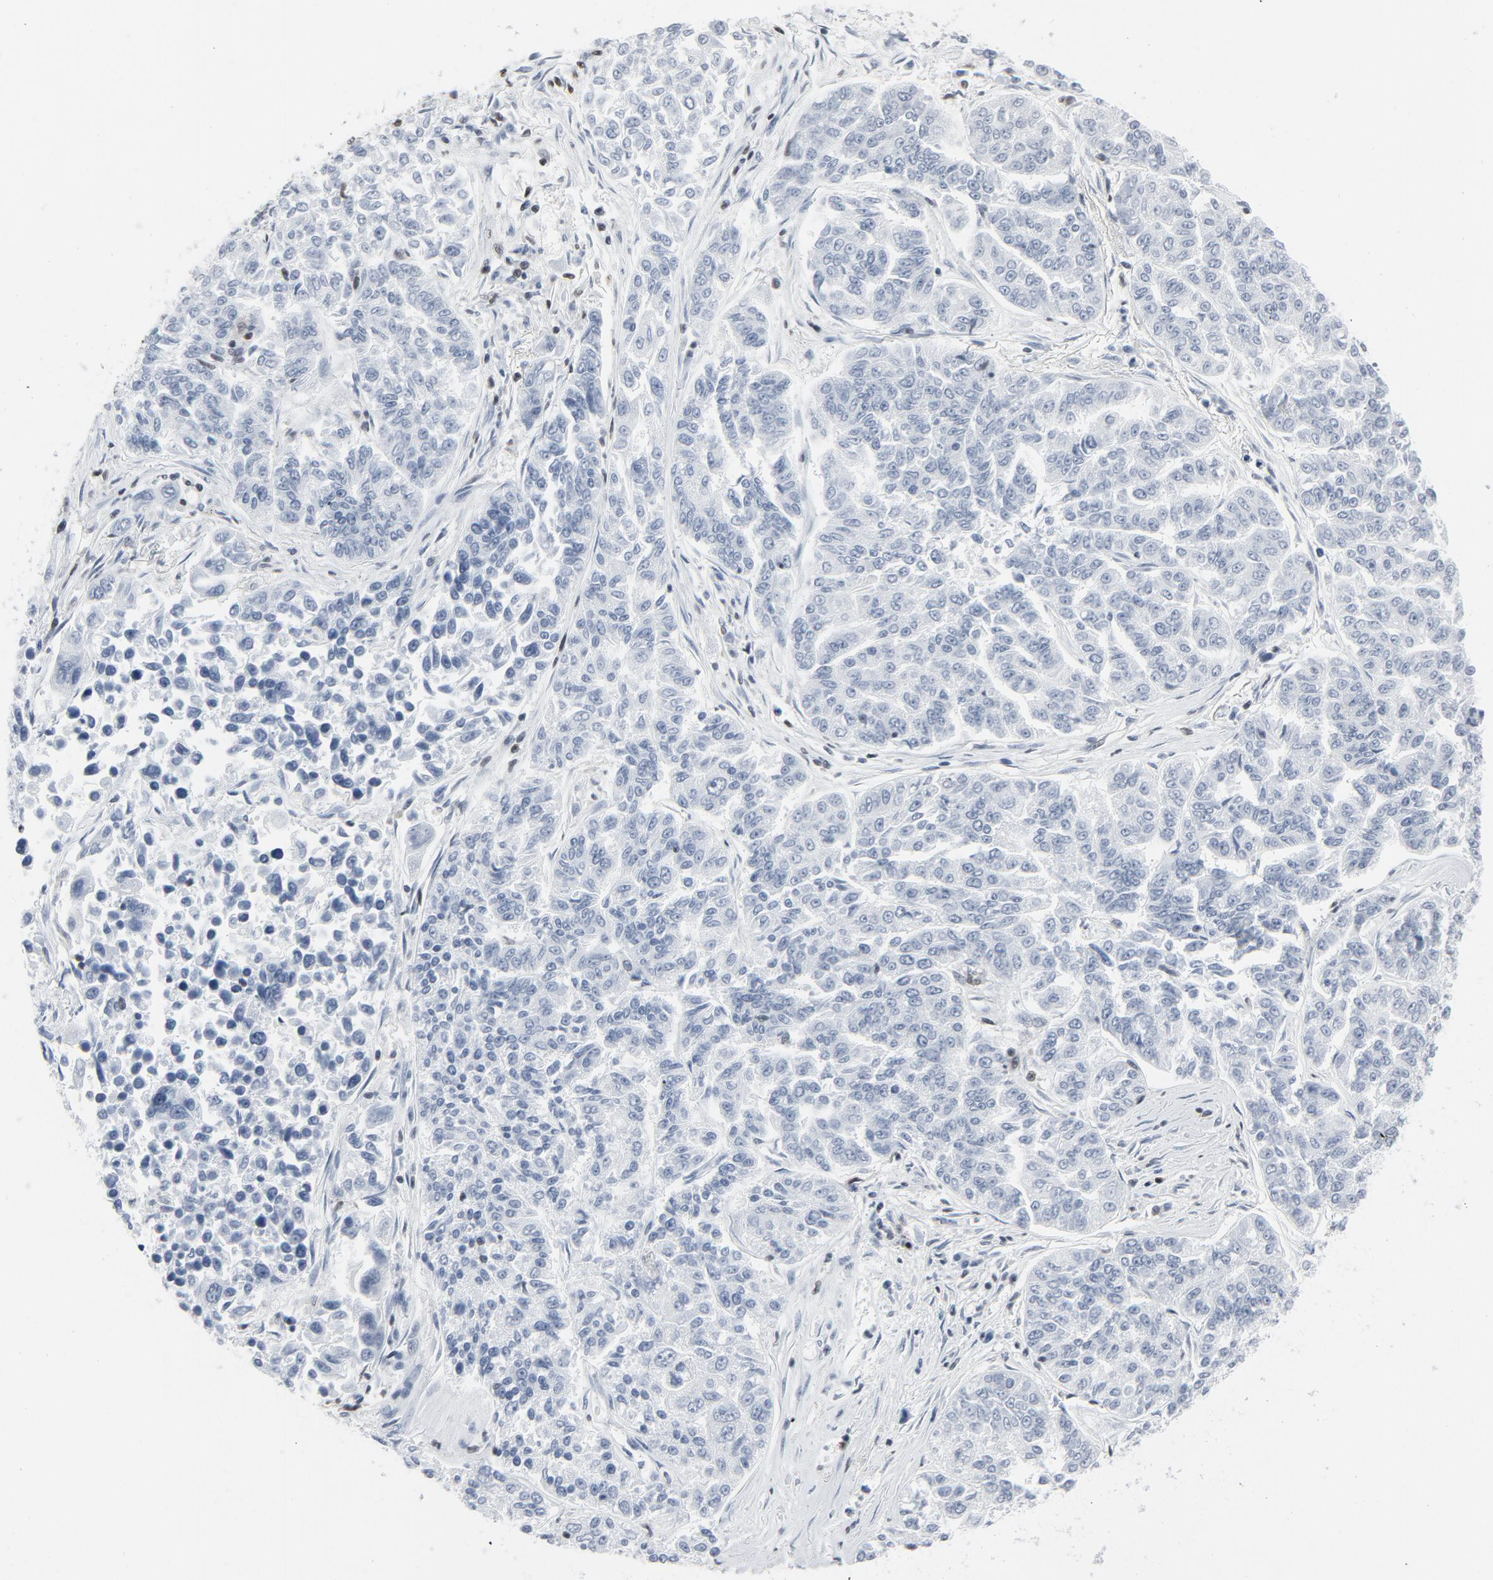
{"staining": {"intensity": "negative", "quantity": "none", "location": "none"}, "tissue": "lung cancer", "cell_type": "Tumor cells", "image_type": "cancer", "snomed": [{"axis": "morphology", "description": "Adenocarcinoma, NOS"}, {"axis": "topography", "description": "Lung"}], "caption": "DAB immunohistochemical staining of human adenocarcinoma (lung) displays no significant positivity in tumor cells. (Brightfield microscopy of DAB (3,3'-diaminobenzidine) IHC at high magnification).", "gene": "STAT5A", "patient": {"sex": "male", "age": 84}}